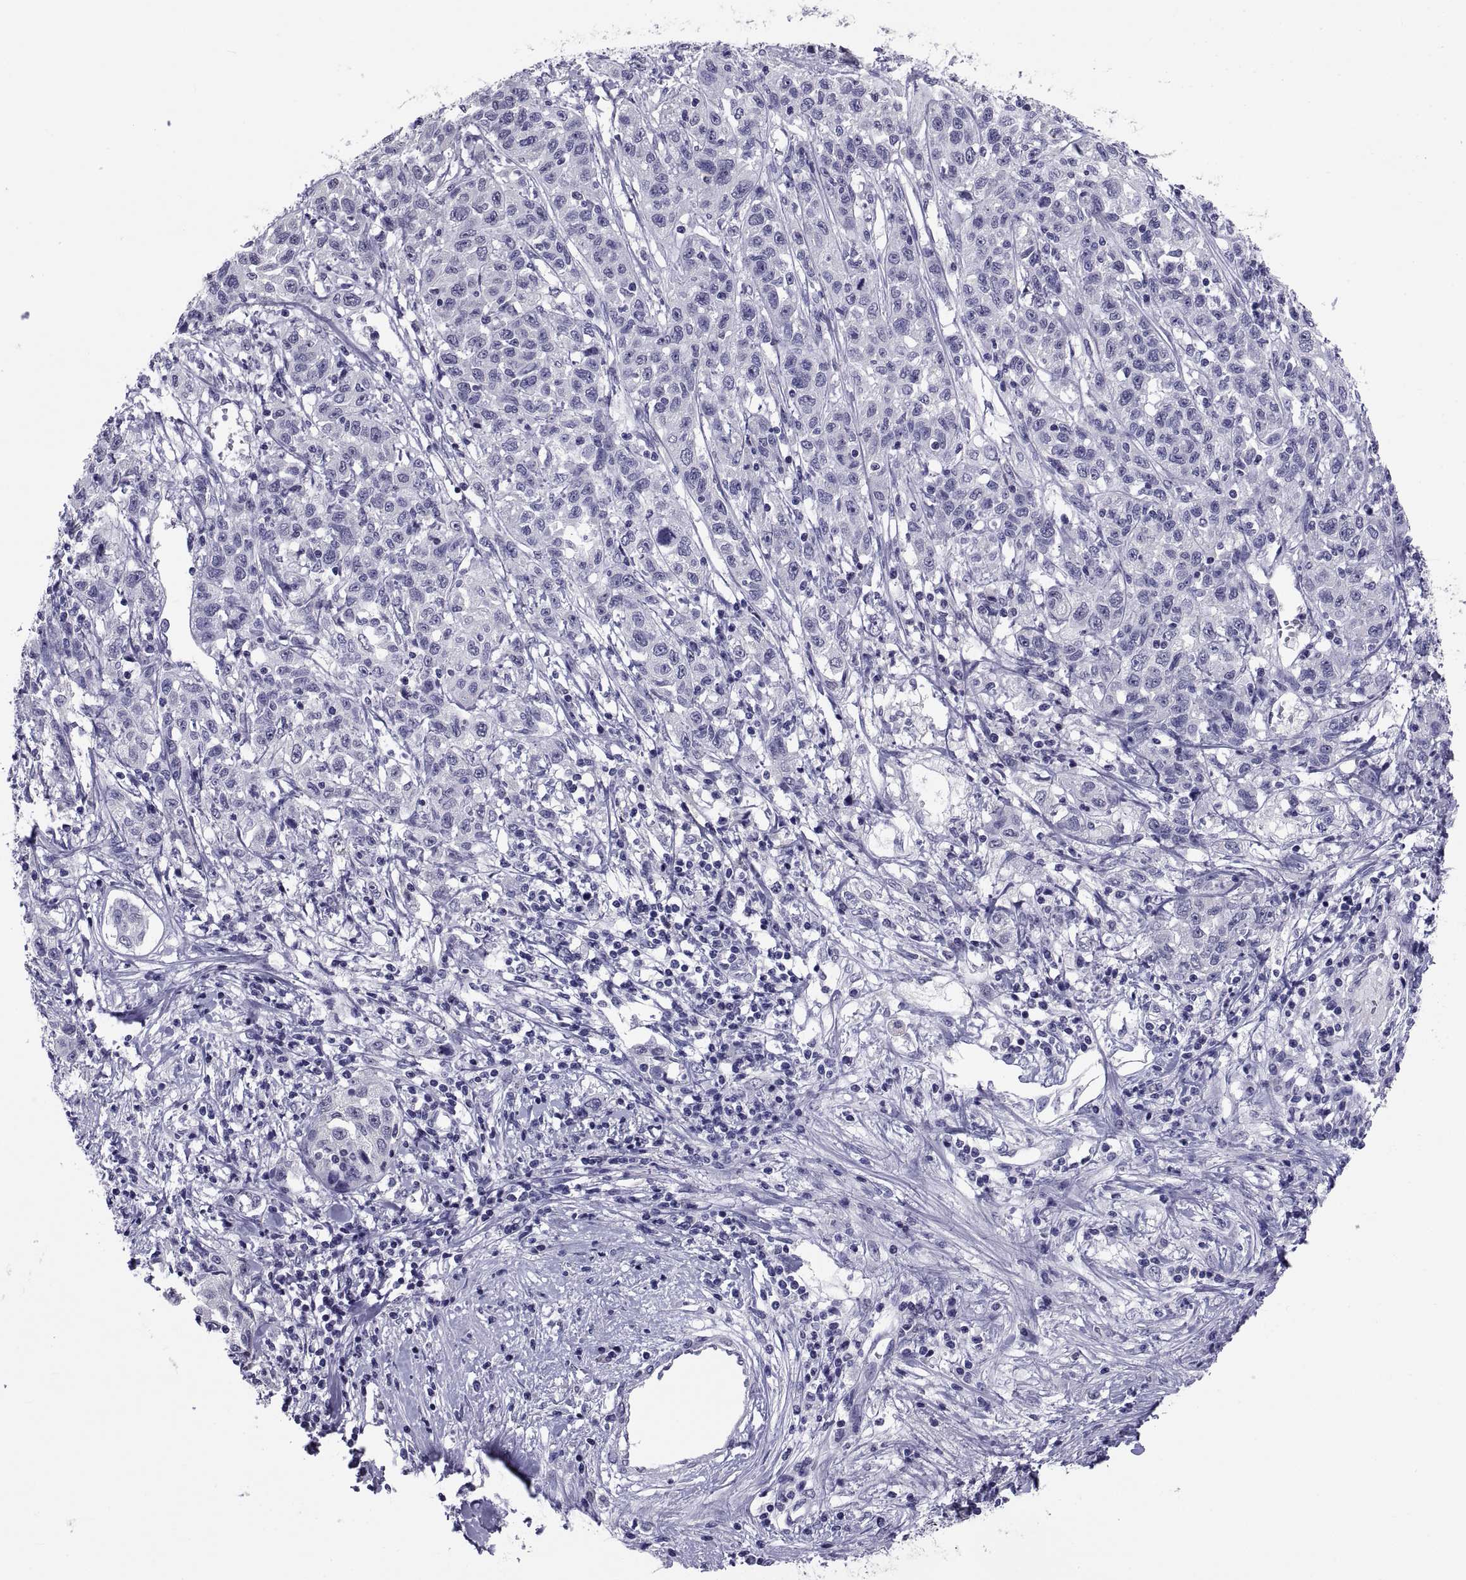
{"staining": {"intensity": "negative", "quantity": "none", "location": "none"}, "tissue": "liver cancer", "cell_type": "Tumor cells", "image_type": "cancer", "snomed": [{"axis": "morphology", "description": "Adenocarcinoma, NOS"}, {"axis": "morphology", "description": "Cholangiocarcinoma"}, {"axis": "topography", "description": "Liver"}], "caption": "Immunohistochemistry (IHC) of liver cancer (cholangiocarcinoma) demonstrates no staining in tumor cells.", "gene": "TGFBR3L", "patient": {"sex": "male", "age": 64}}